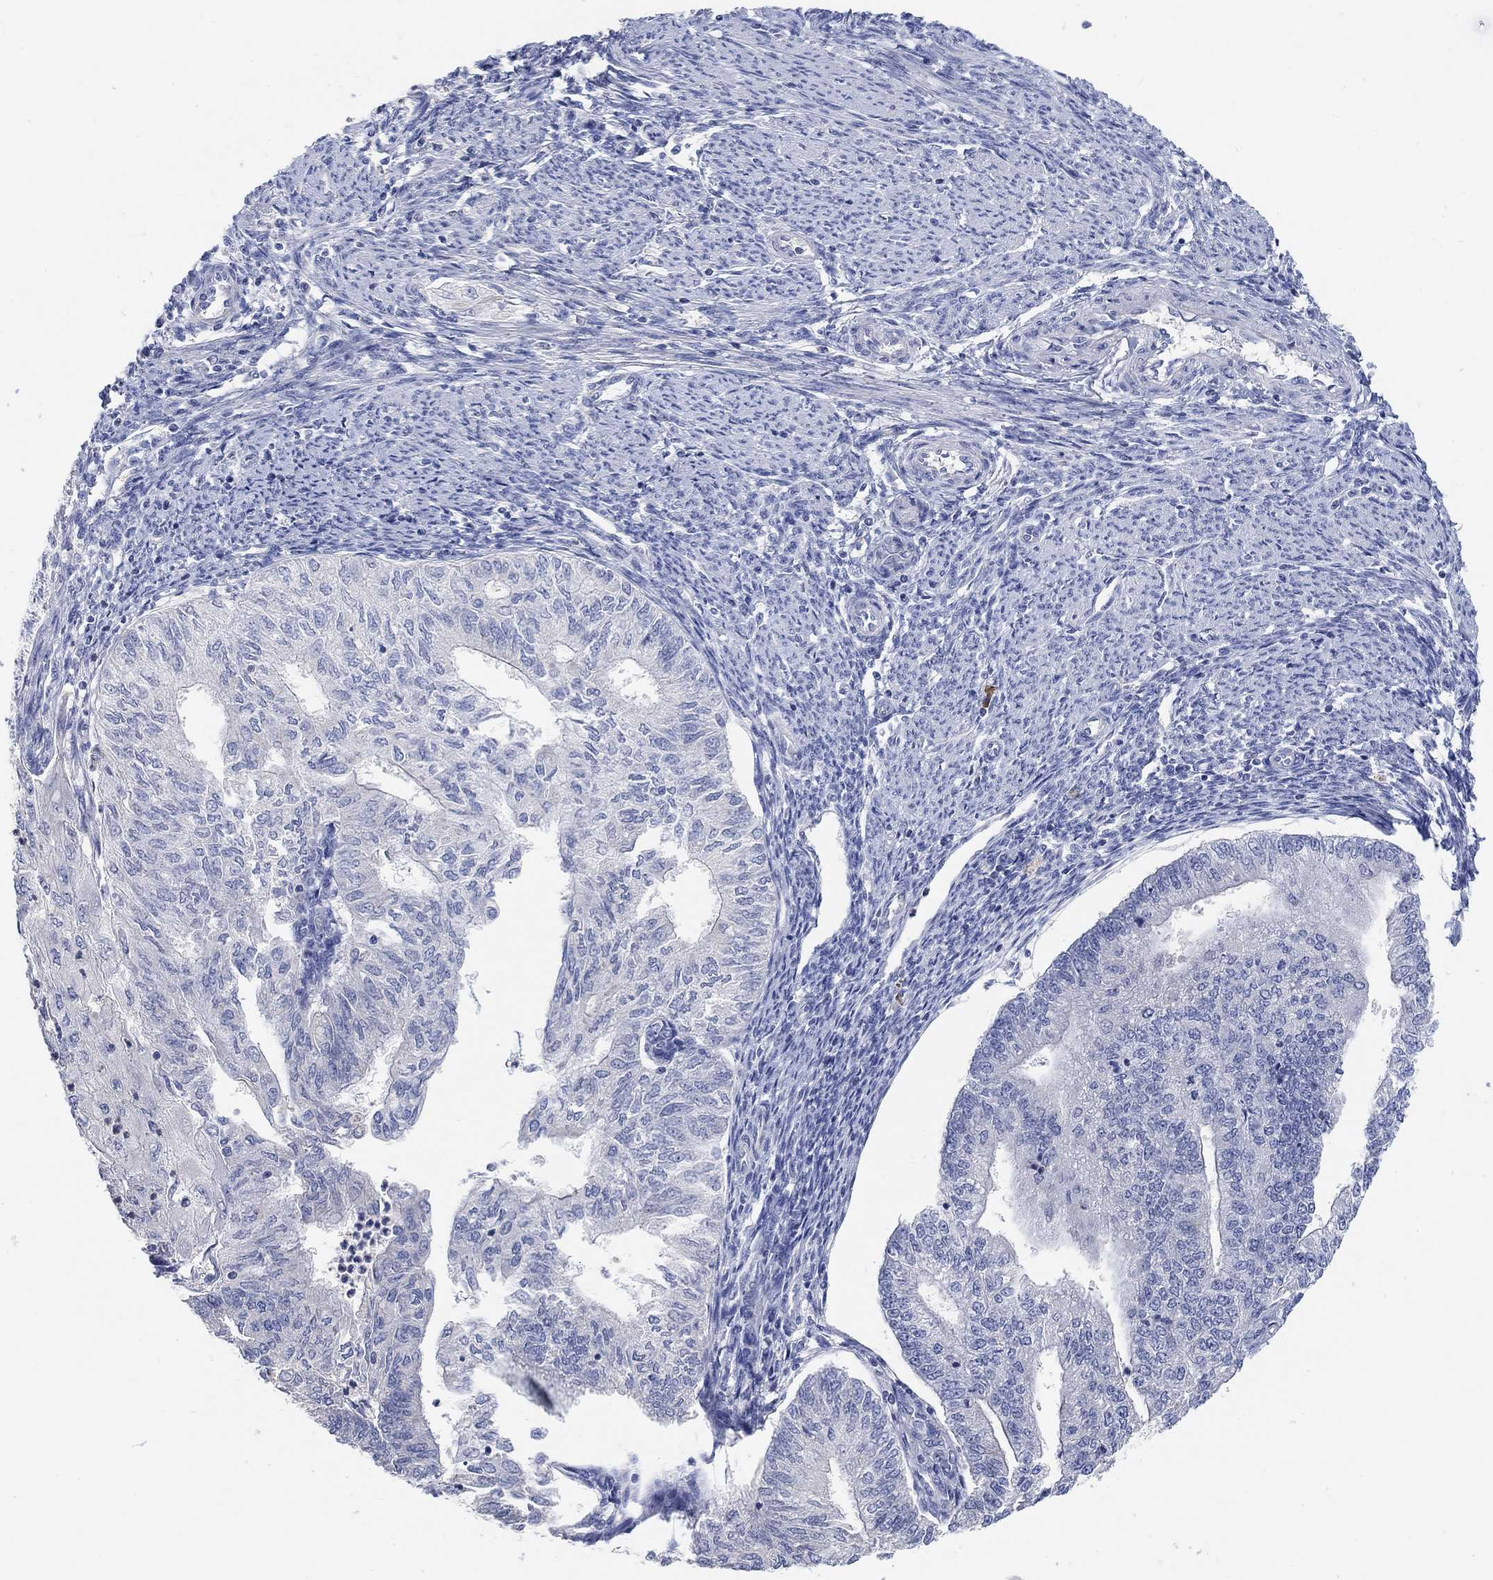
{"staining": {"intensity": "negative", "quantity": "none", "location": "none"}, "tissue": "endometrial cancer", "cell_type": "Tumor cells", "image_type": "cancer", "snomed": [{"axis": "morphology", "description": "Adenocarcinoma, NOS"}, {"axis": "topography", "description": "Endometrium"}], "caption": "An immunohistochemistry histopathology image of endometrial cancer (adenocarcinoma) is shown. There is no staining in tumor cells of endometrial cancer (adenocarcinoma).", "gene": "NLRP14", "patient": {"sex": "female", "age": 59}}